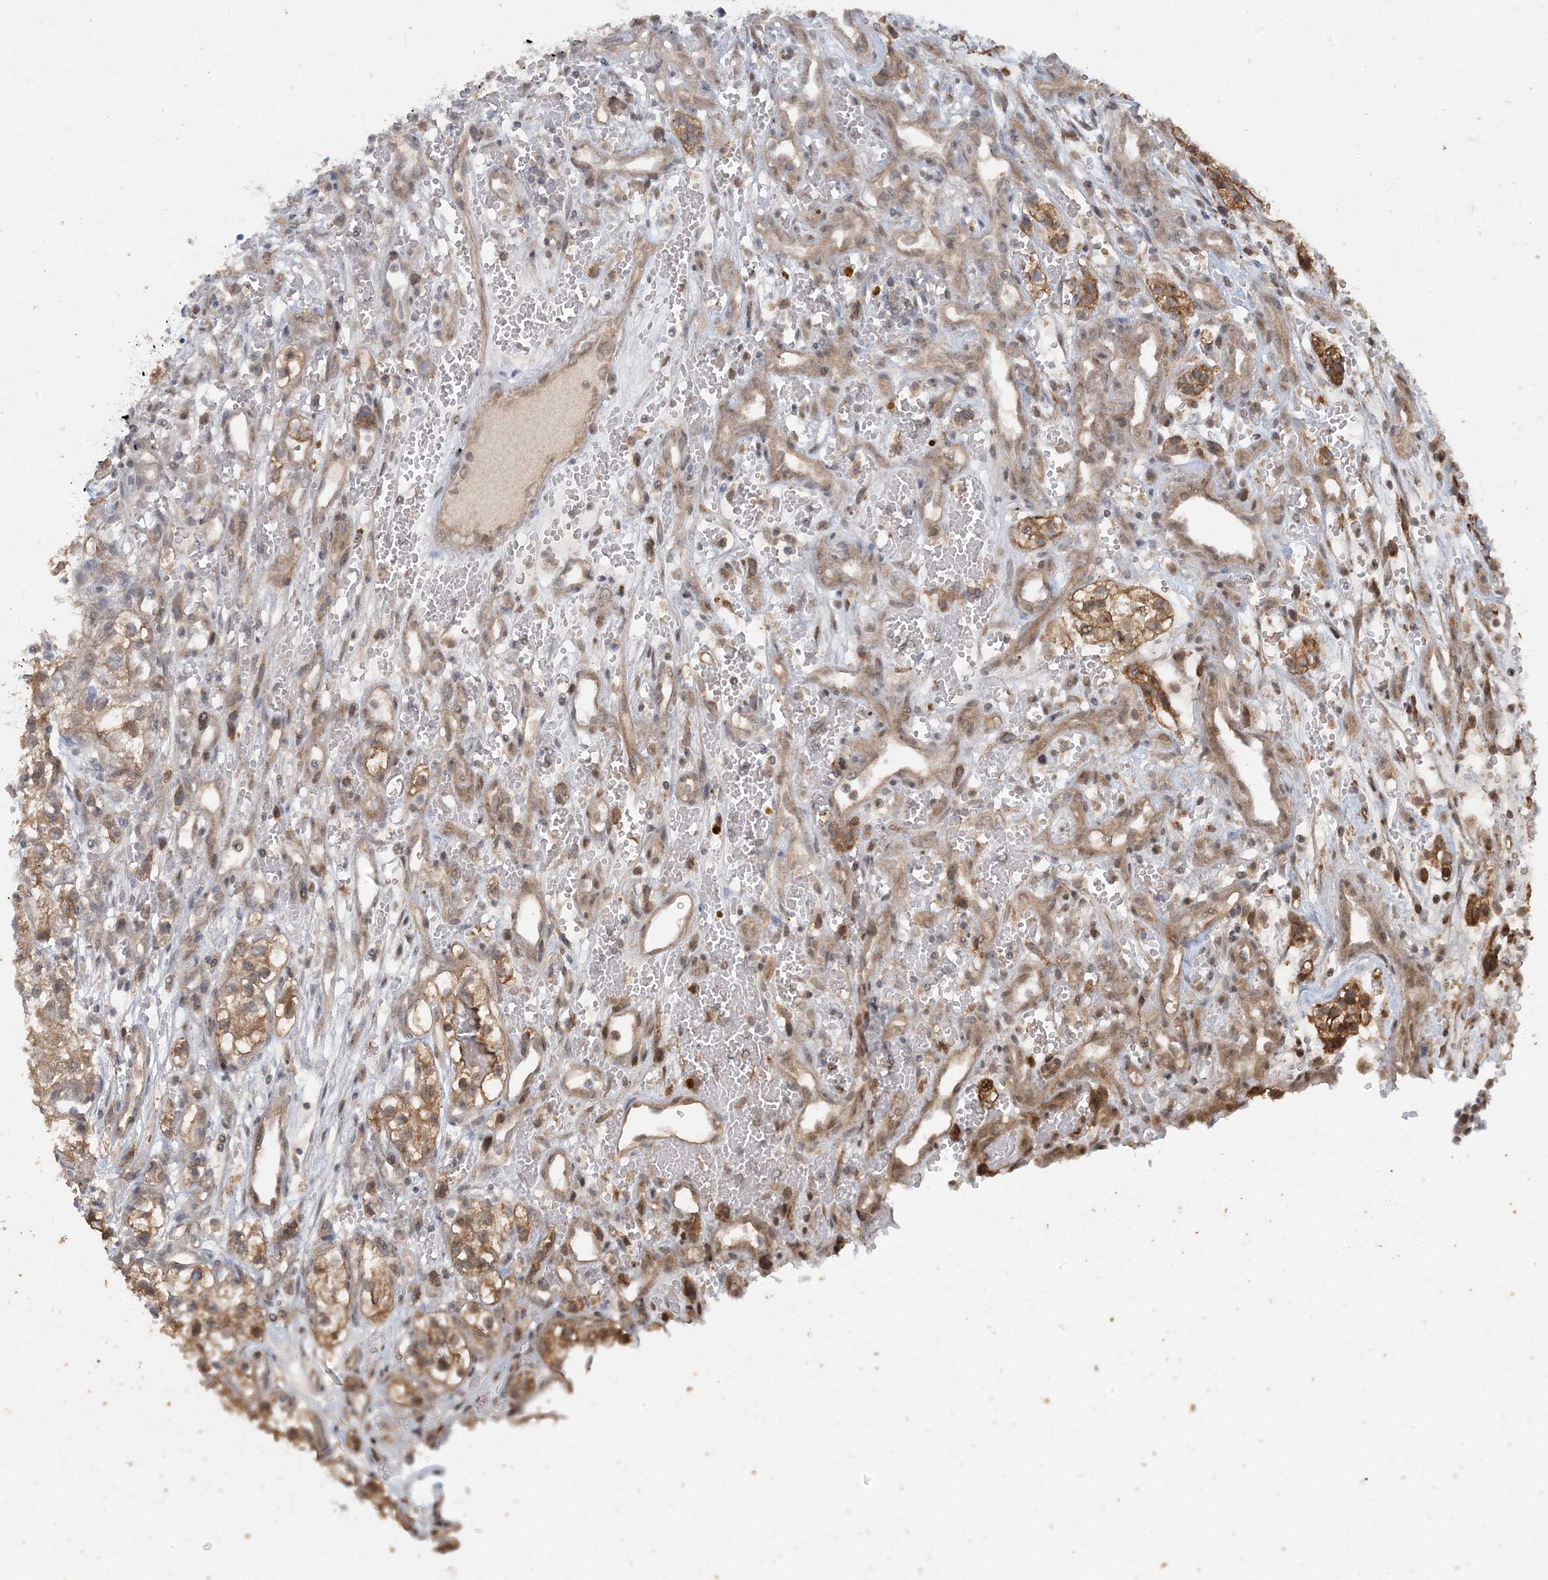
{"staining": {"intensity": "moderate", "quantity": ">75%", "location": "cytoplasmic/membranous"}, "tissue": "renal cancer", "cell_type": "Tumor cells", "image_type": "cancer", "snomed": [{"axis": "morphology", "description": "Adenocarcinoma, NOS"}, {"axis": "topography", "description": "Kidney"}], "caption": "A high-resolution micrograph shows immunohistochemistry (IHC) staining of renal adenocarcinoma, which shows moderate cytoplasmic/membranous positivity in approximately >75% of tumor cells. (DAB (3,3'-diaminobenzidine) IHC, brown staining for protein, blue staining for nuclei).", "gene": "AK9", "patient": {"sex": "female", "age": 57}}